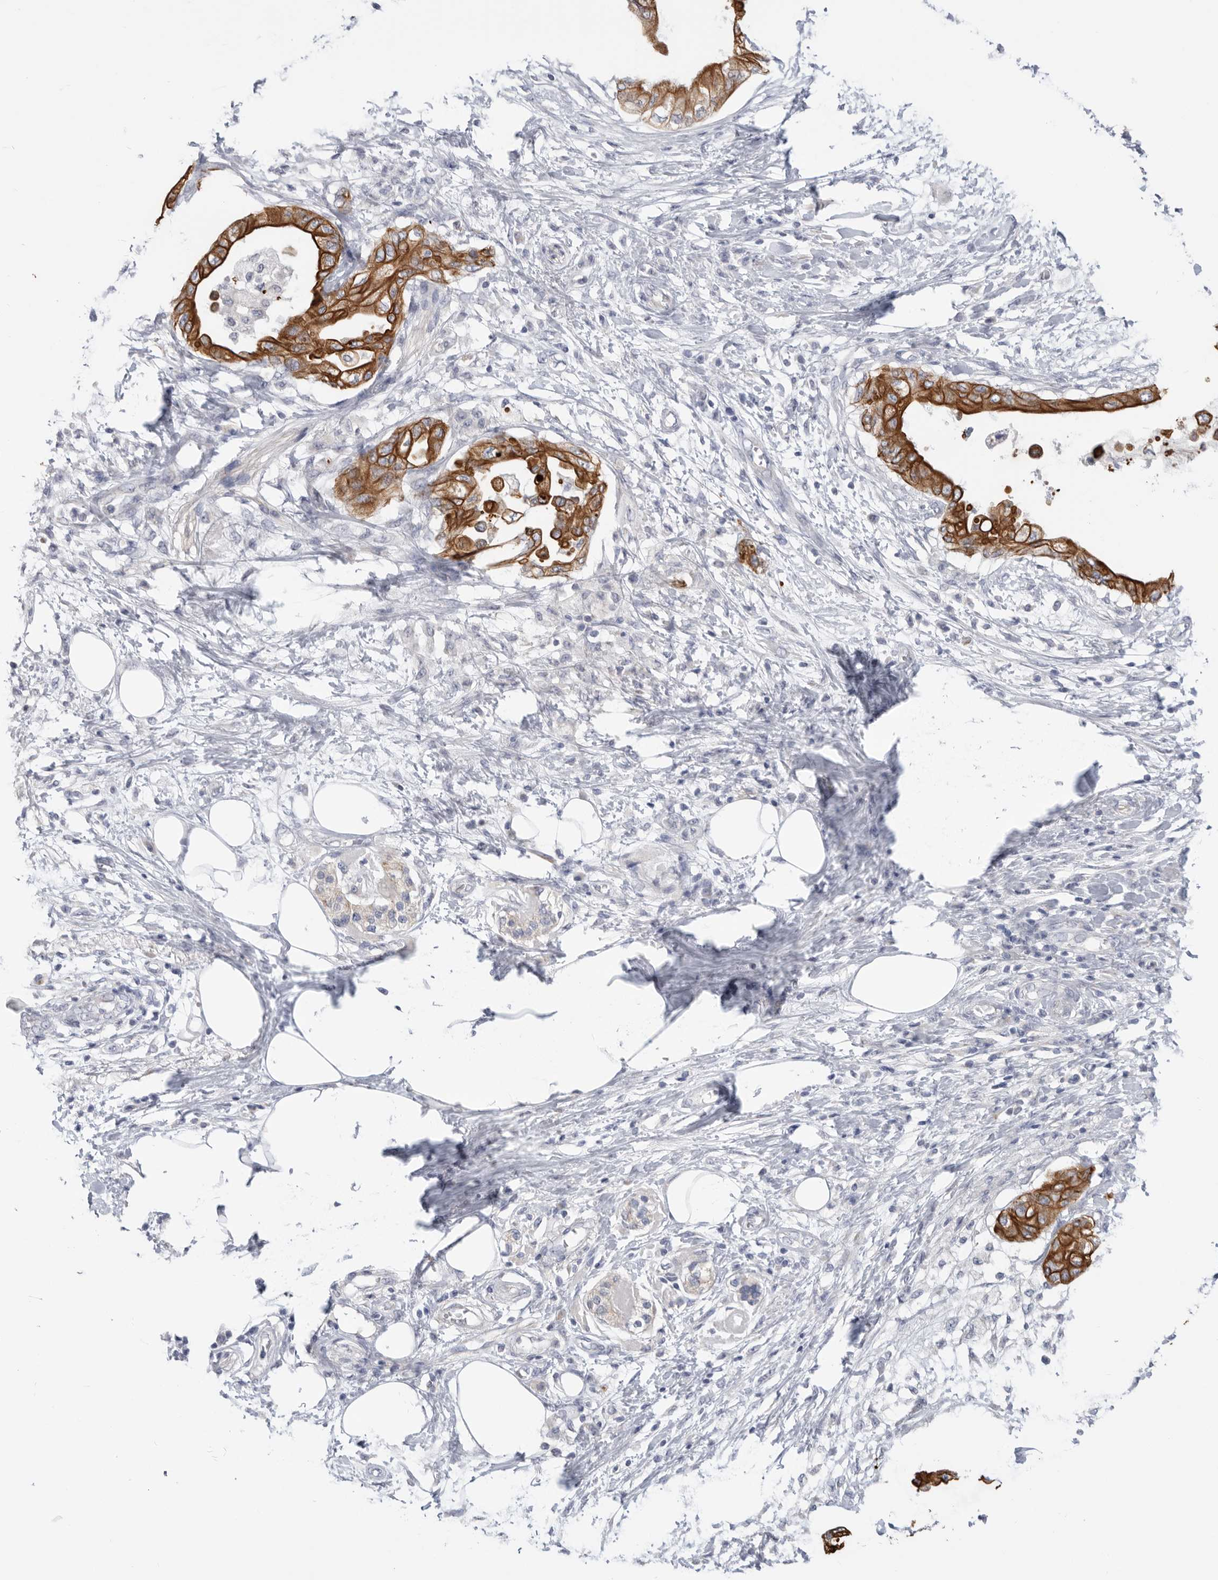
{"staining": {"intensity": "strong", "quantity": ">75%", "location": "cytoplasmic/membranous"}, "tissue": "pancreatic cancer", "cell_type": "Tumor cells", "image_type": "cancer", "snomed": [{"axis": "morphology", "description": "Normal tissue, NOS"}, {"axis": "morphology", "description": "Adenocarcinoma, NOS"}, {"axis": "topography", "description": "Pancreas"}, {"axis": "topography", "description": "Duodenum"}], "caption": "Tumor cells display high levels of strong cytoplasmic/membranous positivity in approximately >75% of cells in human pancreatic cancer (adenocarcinoma).", "gene": "MTFR1L", "patient": {"sex": "female", "age": 60}}